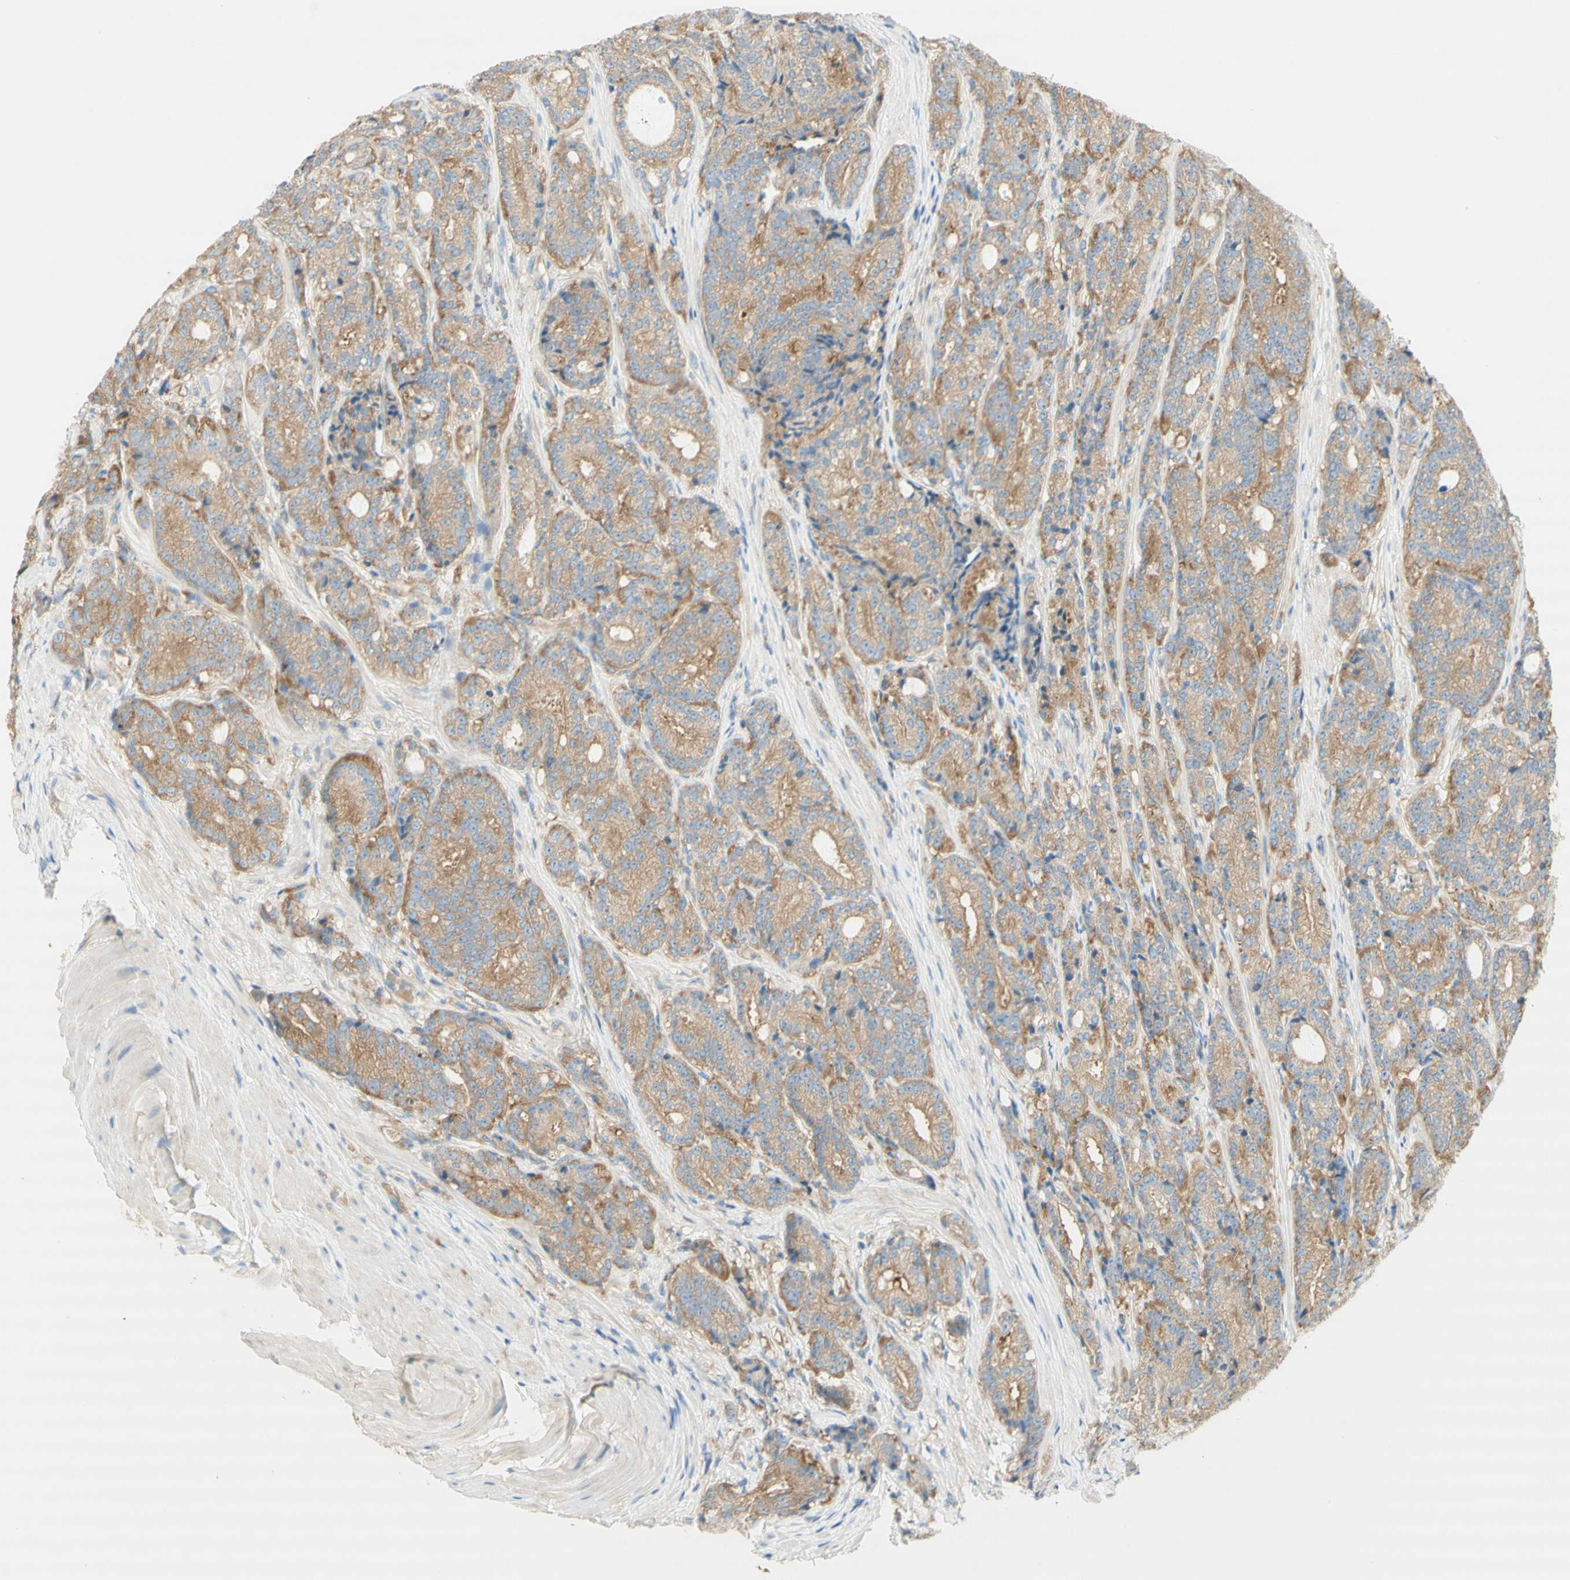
{"staining": {"intensity": "weak", "quantity": ">75%", "location": "cytoplasmic/membranous"}, "tissue": "prostate cancer", "cell_type": "Tumor cells", "image_type": "cancer", "snomed": [{"axis": "morphology", "description": "Adenocarcinoma, High grade"}, {"axis": "topography", "description": "Prostate"}], "caption": "Approximately >75% of tumor cells in human prostate cancer show weak cytoplasmic/membranous protein staining as visualized by brown immunohistochemical staining.", "gene": "DYNC1H1", "patient": {"sex": "male", "age": 61}}